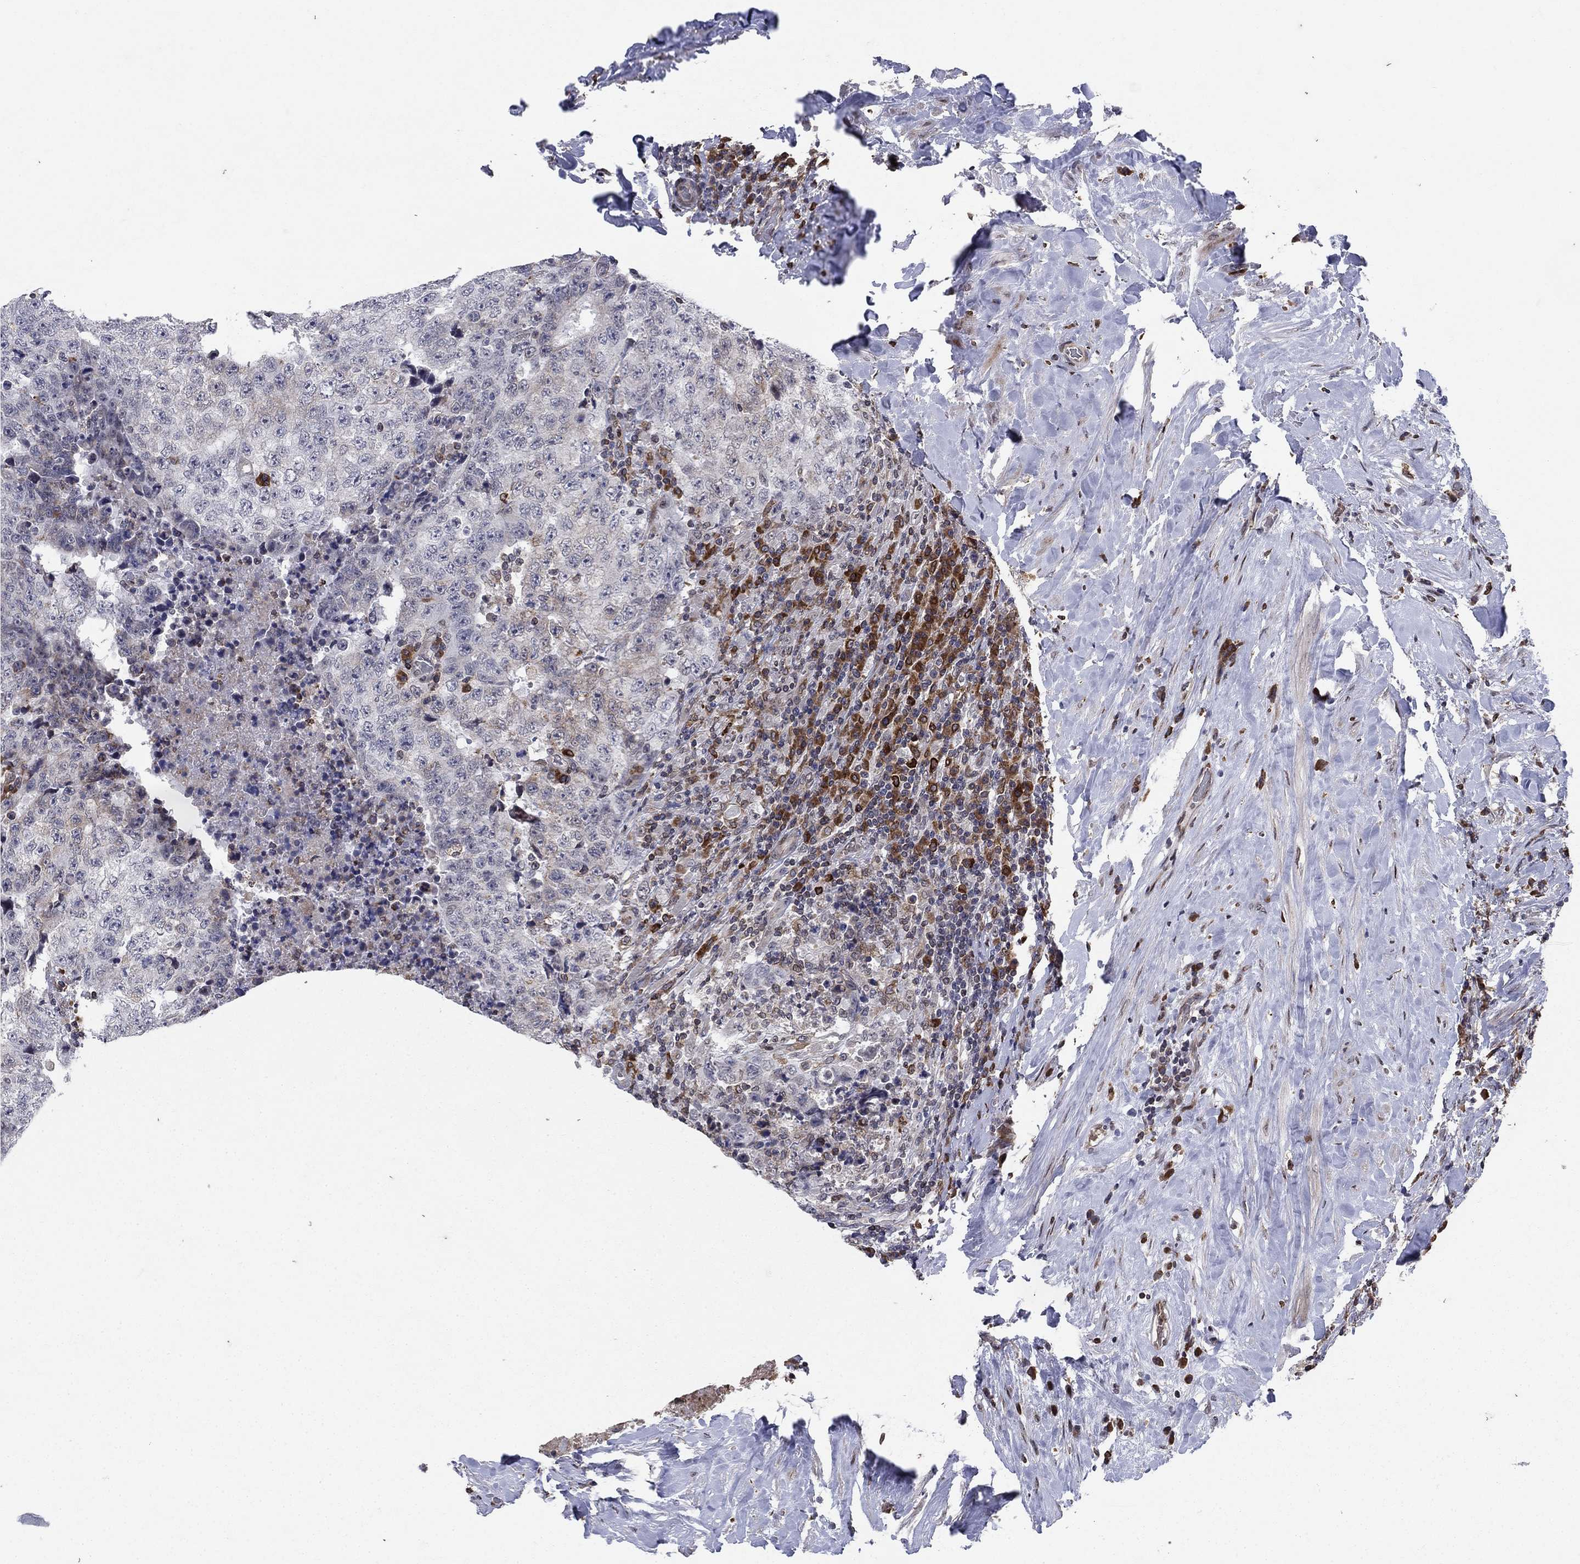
{"staining": {"intensity": "negative", "quantity": "none", "location": "none"}, "tissue": "testis cancer", "cell_type": "Tumor cells", "image_type": "cancer", "snomed": [{"axis": "morphology", "description": "Necrosis, NOS"}, {"axis": "morphology", "description": "Carcinoma, Embryonal, NOS"}, {"axis": "topography", "description": "Testis"}], "caption": "The image shows no staining of tumor cells in testis cancer (embryonal carcinoma).", "gene": "DHRS7", "patient": {"sex": "male", "age": 19}}